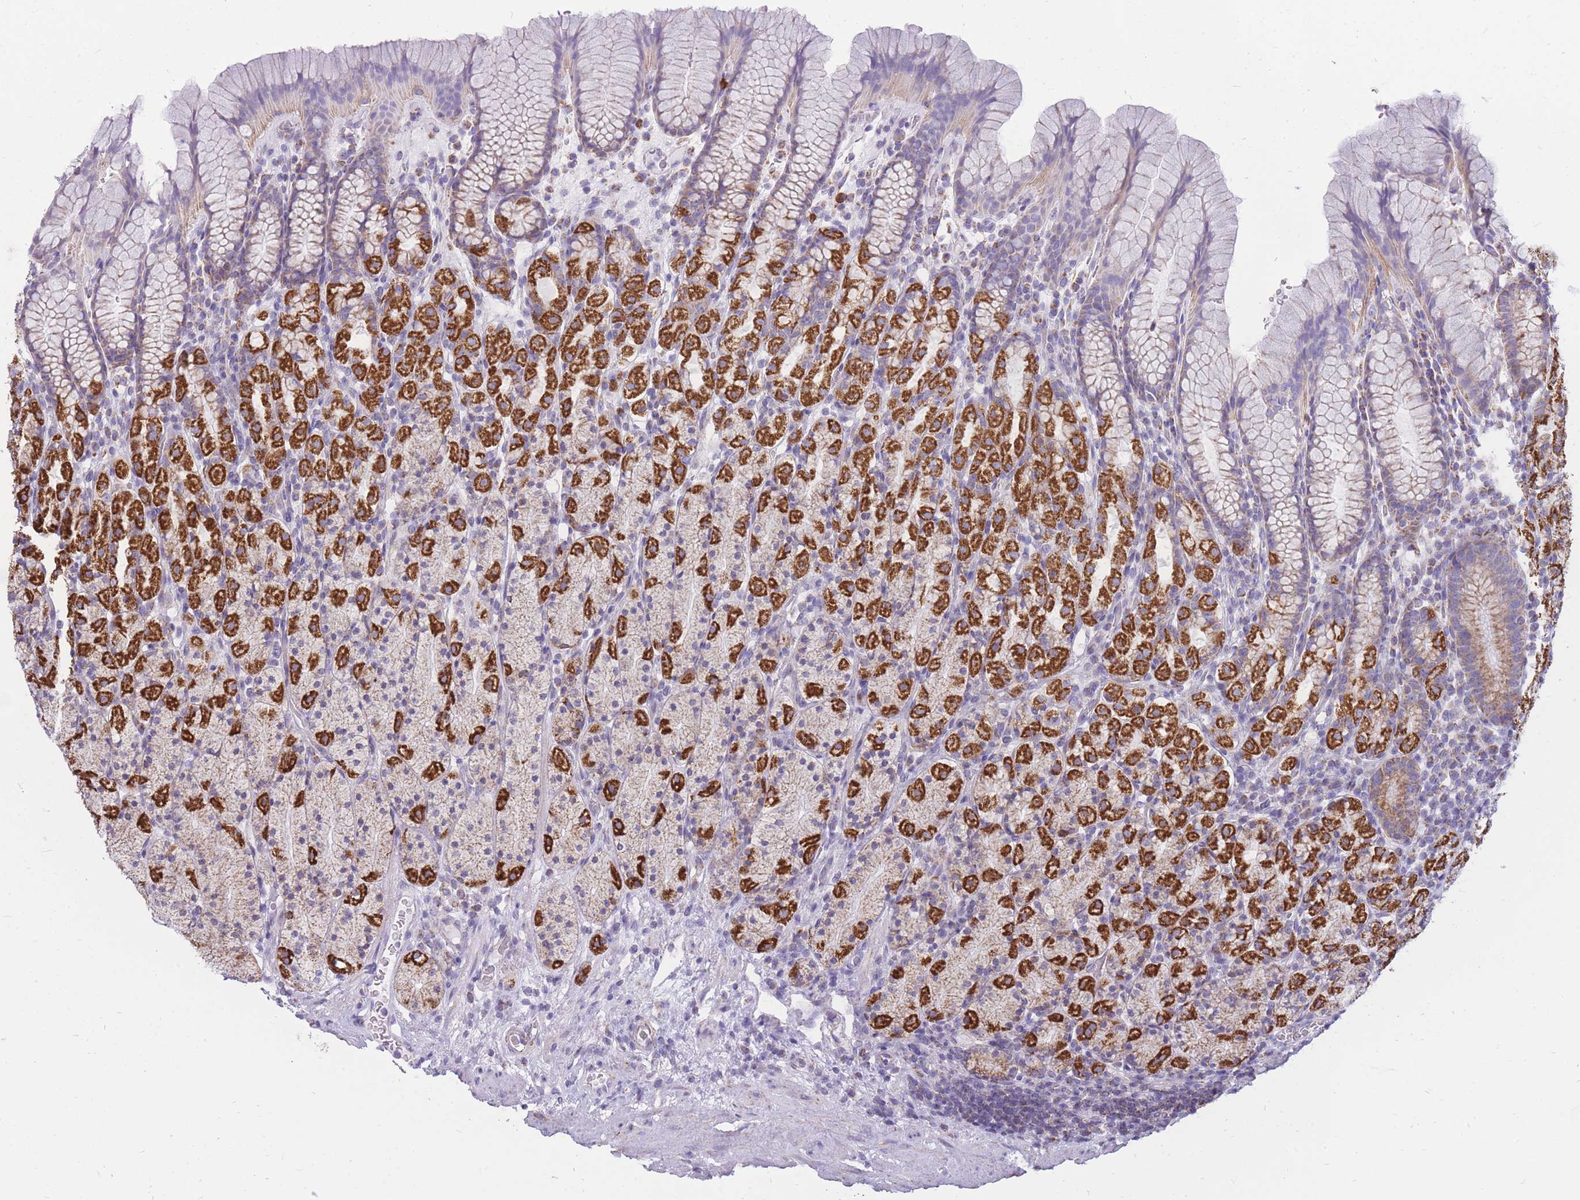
{"staining": {"intensity": "strong", "quantity": "25%-75%", "location": "cytoplasmic/membranous"}, "tissue": "stomach", "cell_type": "Glandular cells", "image_type": "normal", "snomed": [{"axis": "morphology", "description": "Normal tissue, NOS"}, {"axis": "topography", "description": "Stomach, upper"}, {"axis": "topography", "description": "Stomach"}], "caption": "The image displays immunohistochemical staining of unremarkable stomach. There is strong cytoplasmic/membranous positivity is identified in approximately 25%-75% of glandular cells.", "gene": "PCSK1", "patient": {"sex": "male", "age": 62}}